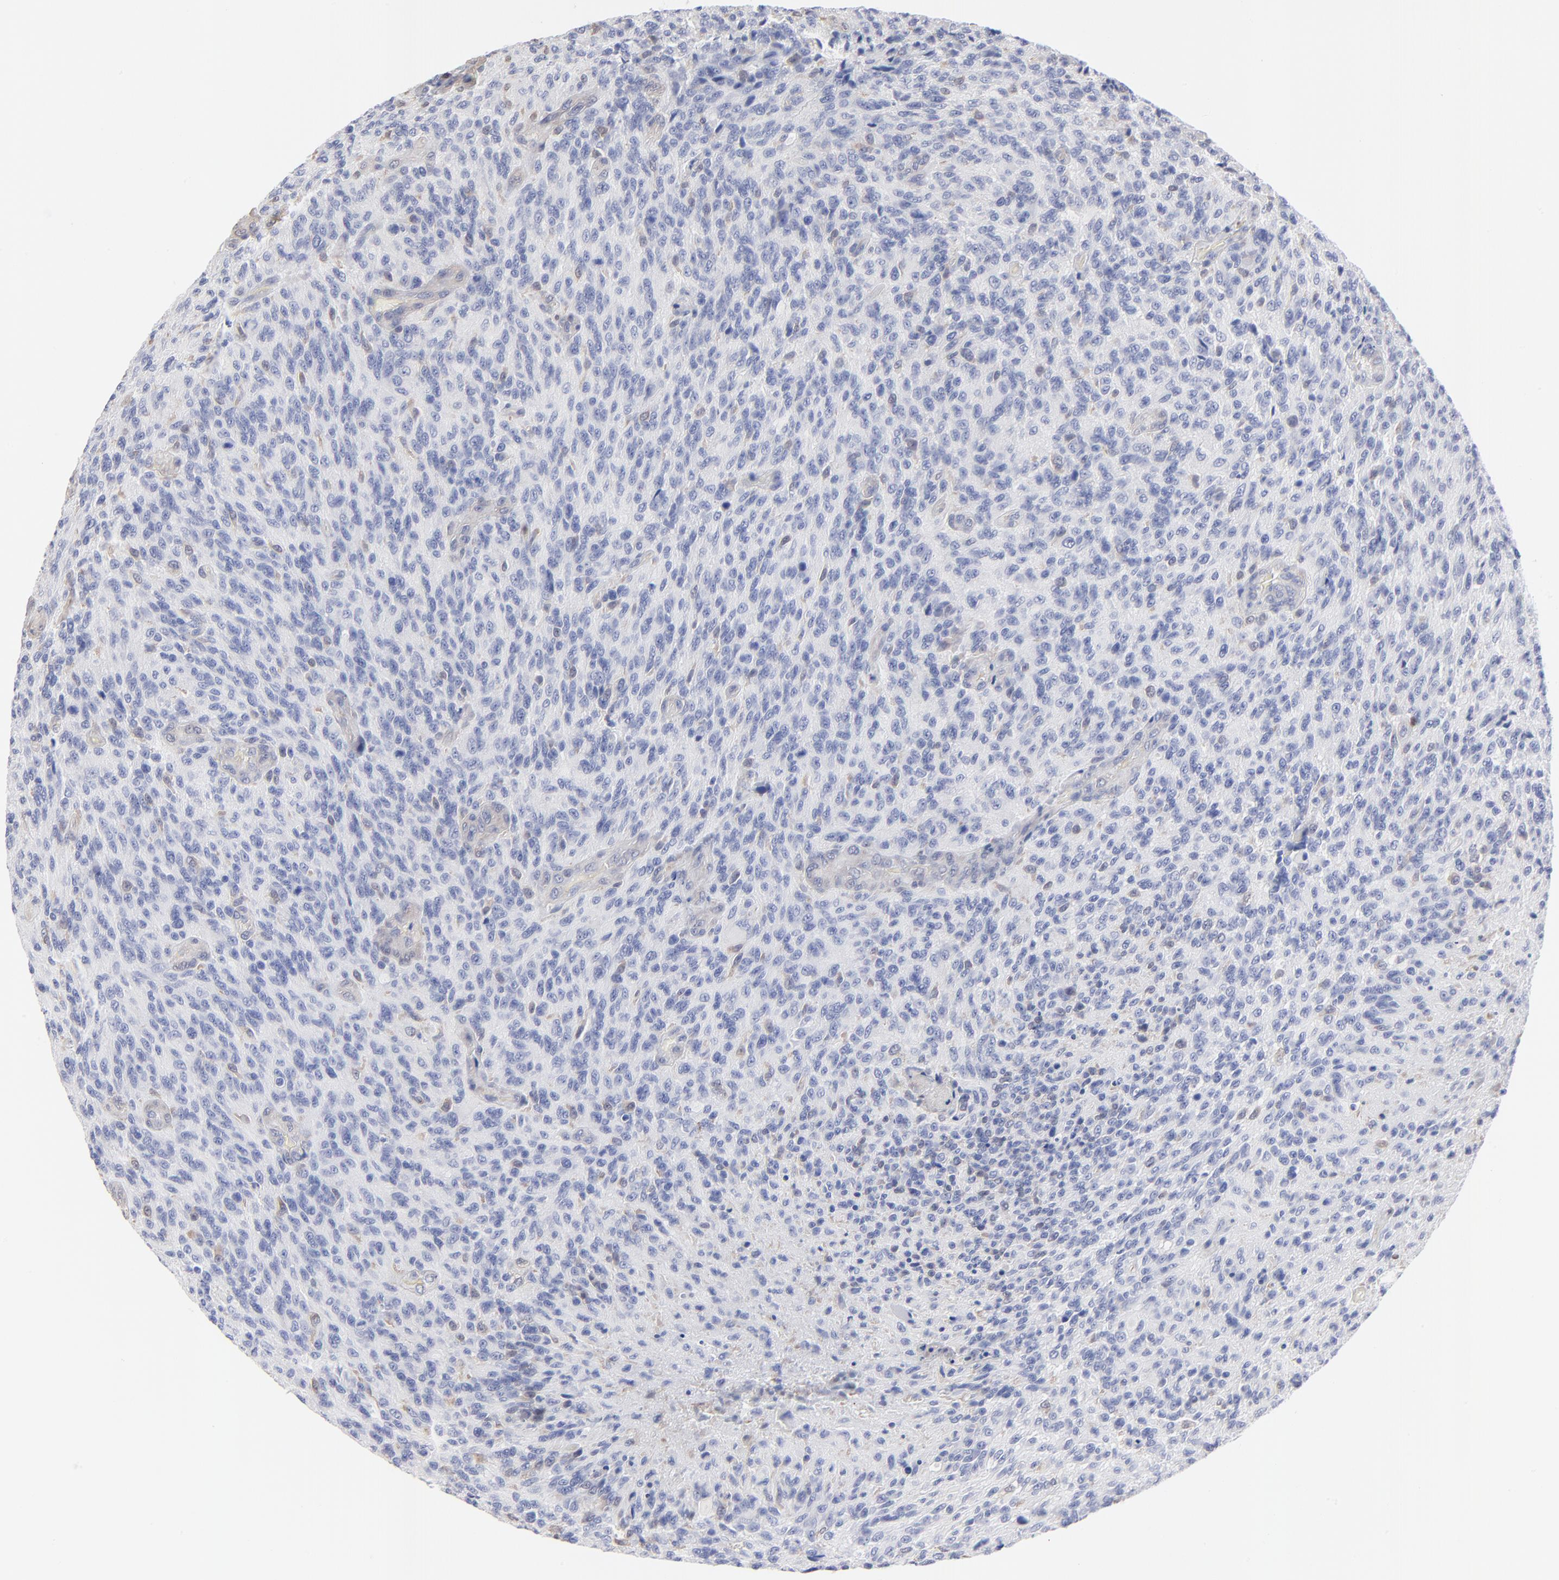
{"staining": {"intensity": "negative", "quantity": "none", "location": "none"}, "tissue": "glioma", "cell_type": "Tumor cells", "image_type": "cancer", "snomed": [{"axis": "morphology", "description": "Normal tissue, NOS"}, {"axis": "morphology", "description": "Glioma, malignant, High grade"}, {"axis": "topography", "description": "Cerebral cortex"}], "caption": "Immunohistochemical staining of malignant glioma (high-grade) displays no significant expression in tumor cells. (DAB IHC with hematoxylin counter stain).", "gene": "TBXT", "patient": {"sex": "male", "age": 56}}